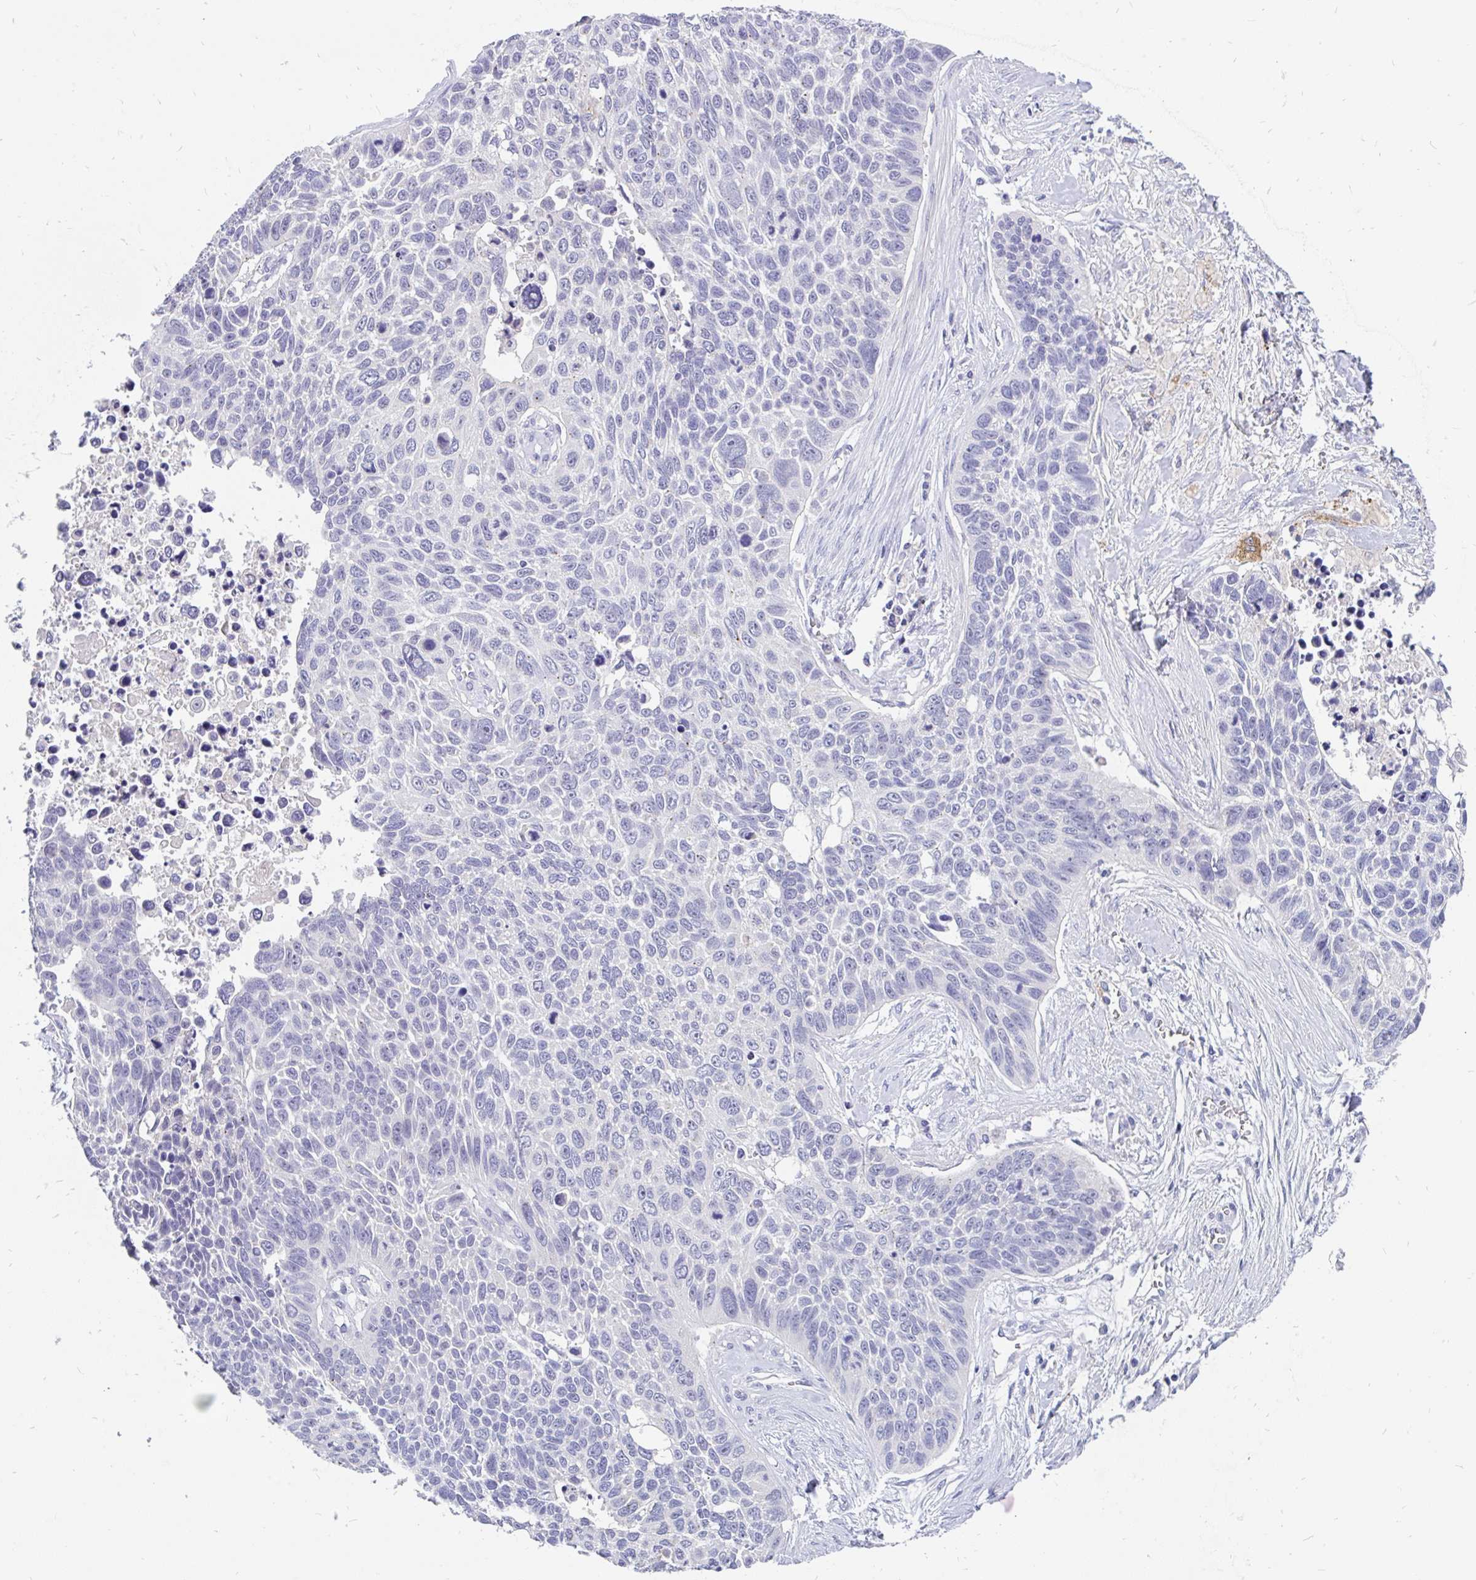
{"staining": {"intensity": "negative", "quantity": "none", "location": "none"}, "tissue": "lung cancer", "cell_type": "Tumor cells", "image_type": "cancer", "snomed": [{"axis": "morphology", "description": "Squamous cell carcinoma, NOS"}, {"axis": "topography", "description": "Lung"}], "caption": "Immunohistochemical staining of human lung squamous cell carcinoma reveals no significant positivity in tumor cells.", "gene": "INTS5", "patient": {"sex": "male", "age": 62}}